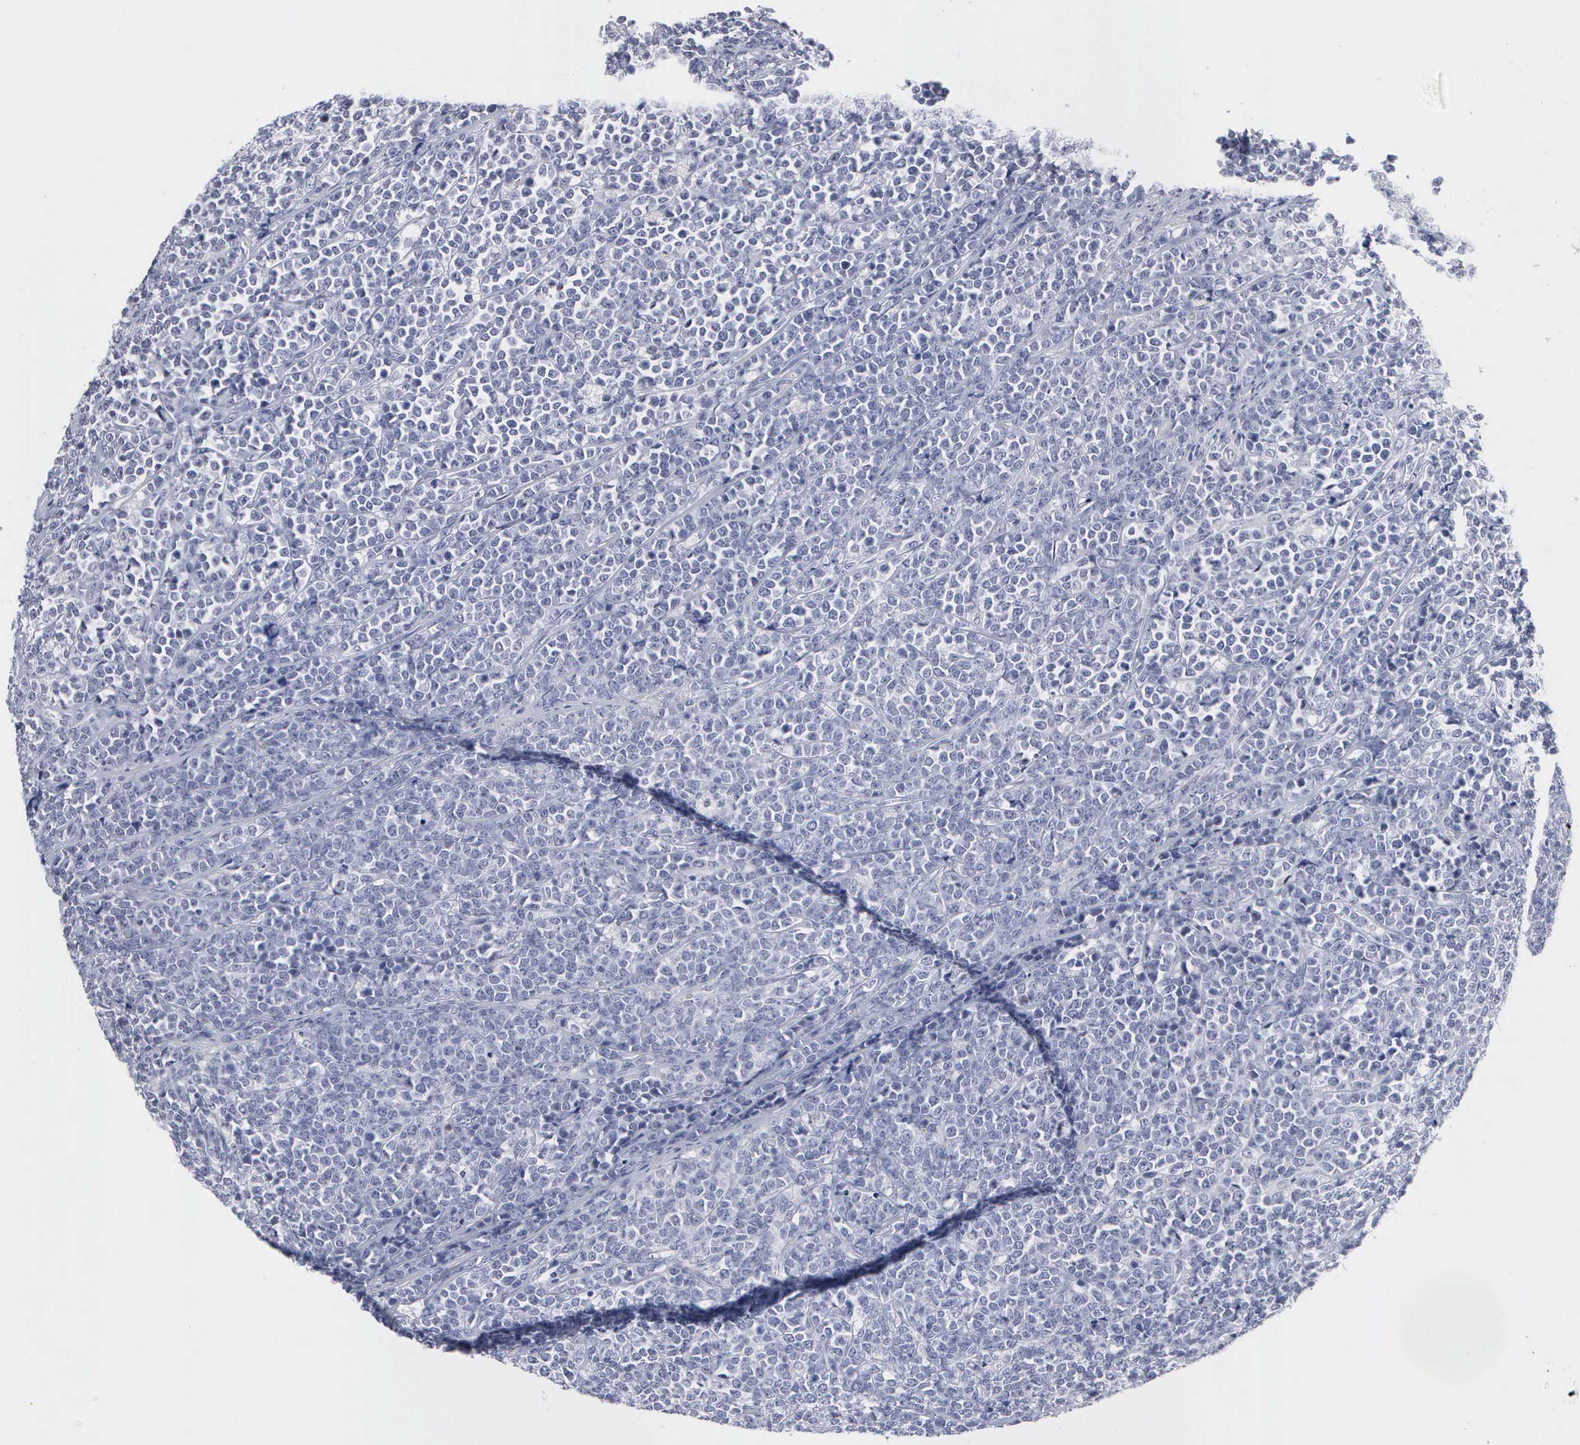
{"staining": {"intensity": "negative", "quantity": "none", "location": "none"}, "tissue": "lymphoma", "cell_type": "Tumor cells", "image_type": "cancer", "snomed": [{"axis": "morphology", "description": "Malignant lymphoma, non-Hodgkin's type, High grade"}, {"axis": "topography", "description": "Small intestine"}, {"axis": "topography", "description": "Colon"}], "caption": "This histopathology image is of high-grade malignant lymphoma, non-Hodgkin's type stained with immunohistochemistry to label a protein in brown with the nuclei are counter-stained blue. There is no expression in tumor cells.", "gene": "SPIN3", "patient": {"sex": "male", "age": 8}}